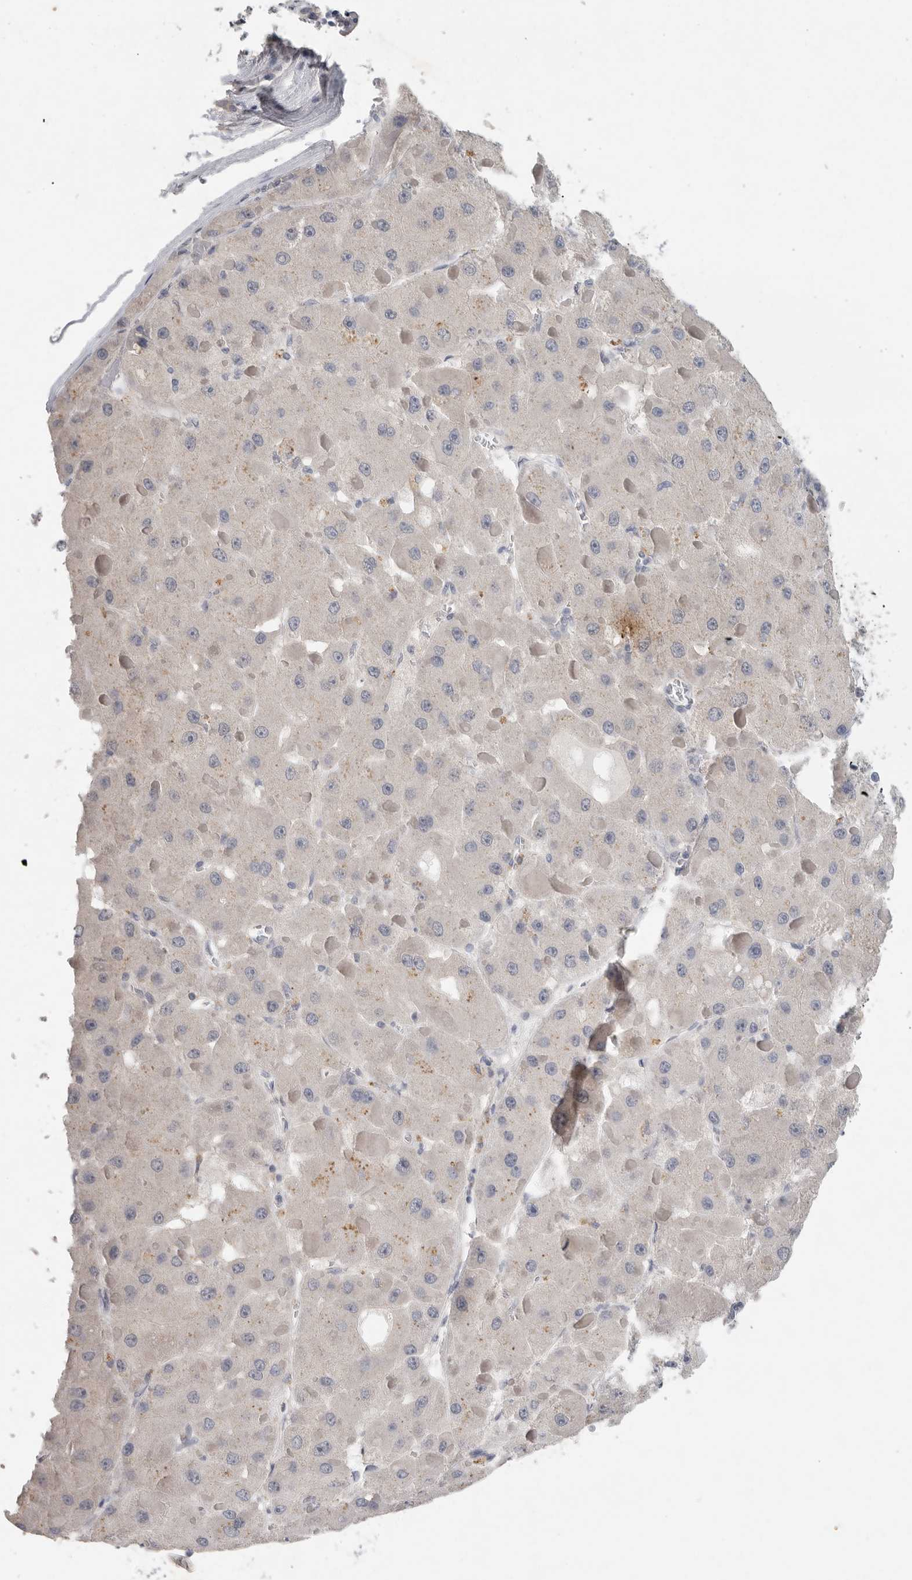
{"staining": {"intensity": "negative", "quantity": "none", "location": "none"}, "tissue": "liver cancer", "cell_type": "Tumor cells", "image_type": "cancer", "snomed": [{"axis": "morphology", "description": "Carcinoma, Hepatocellular, NOS"}, {"axis": "topography", "description": "Liver"}], "caption": "Immunohistochemical staining of human liver cancer (hepatocellular carcinoma) exhibits no significant staining in tumor cells. (DAB immunohistochemistry, high magnification).", "gene": "REG4", "patient": {"sex": "female", "age": 73}}